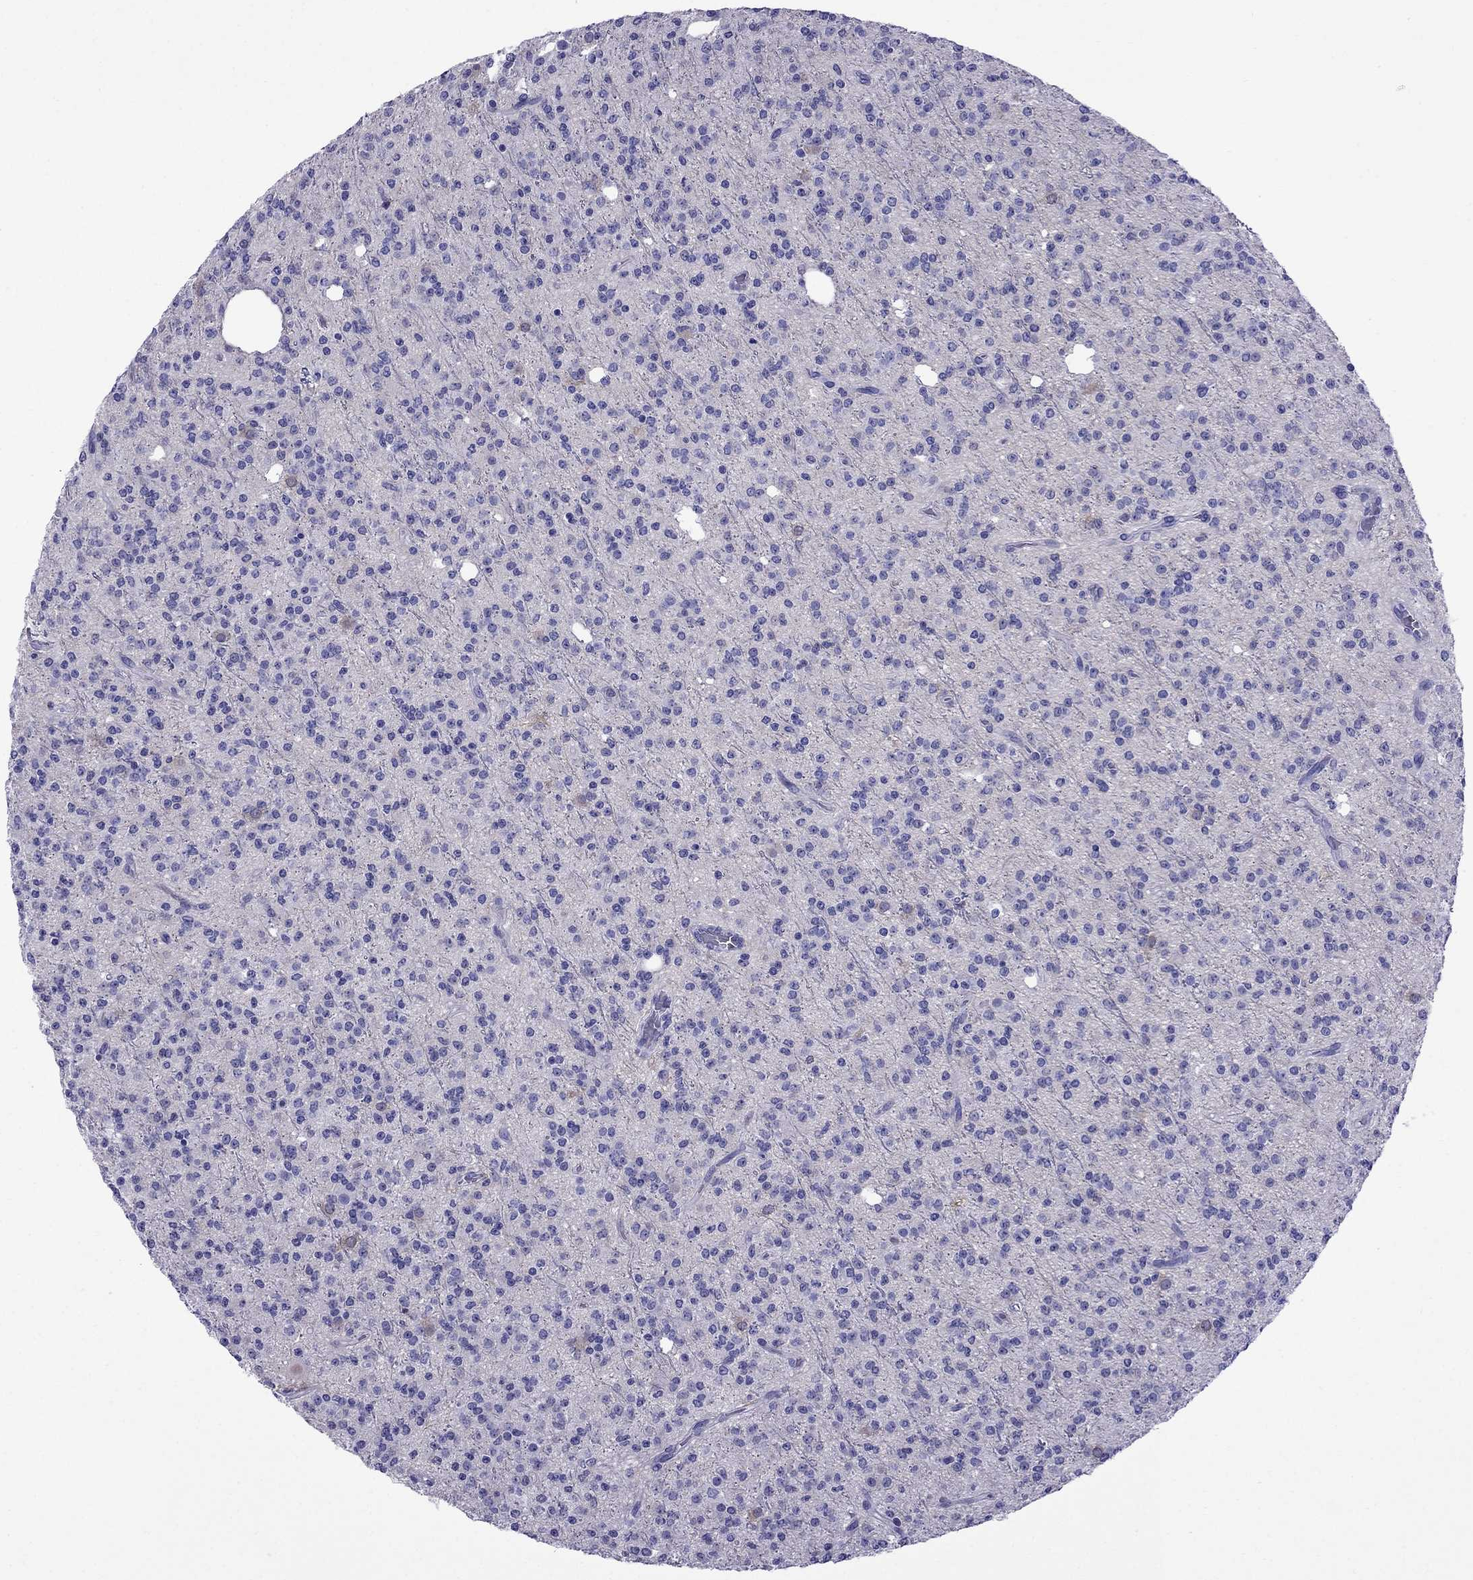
{"staining": {"intensity": "negative", "quantity": "none", "location": "none"}, "tissue": "glioma", "cell_type": "Tumor cells", "image_type": "cancer", "snomed": [{"axis": "morphology", "description": "Glioma, malignant, Low grade"}, {"axis": "topography", "description": "Brain"}], "caption": "The photomicrograph shows no significant staining in tumor cells of glioma.", "gene": "CRYBA1", "patient": {"sex": "male", "age": 27}}